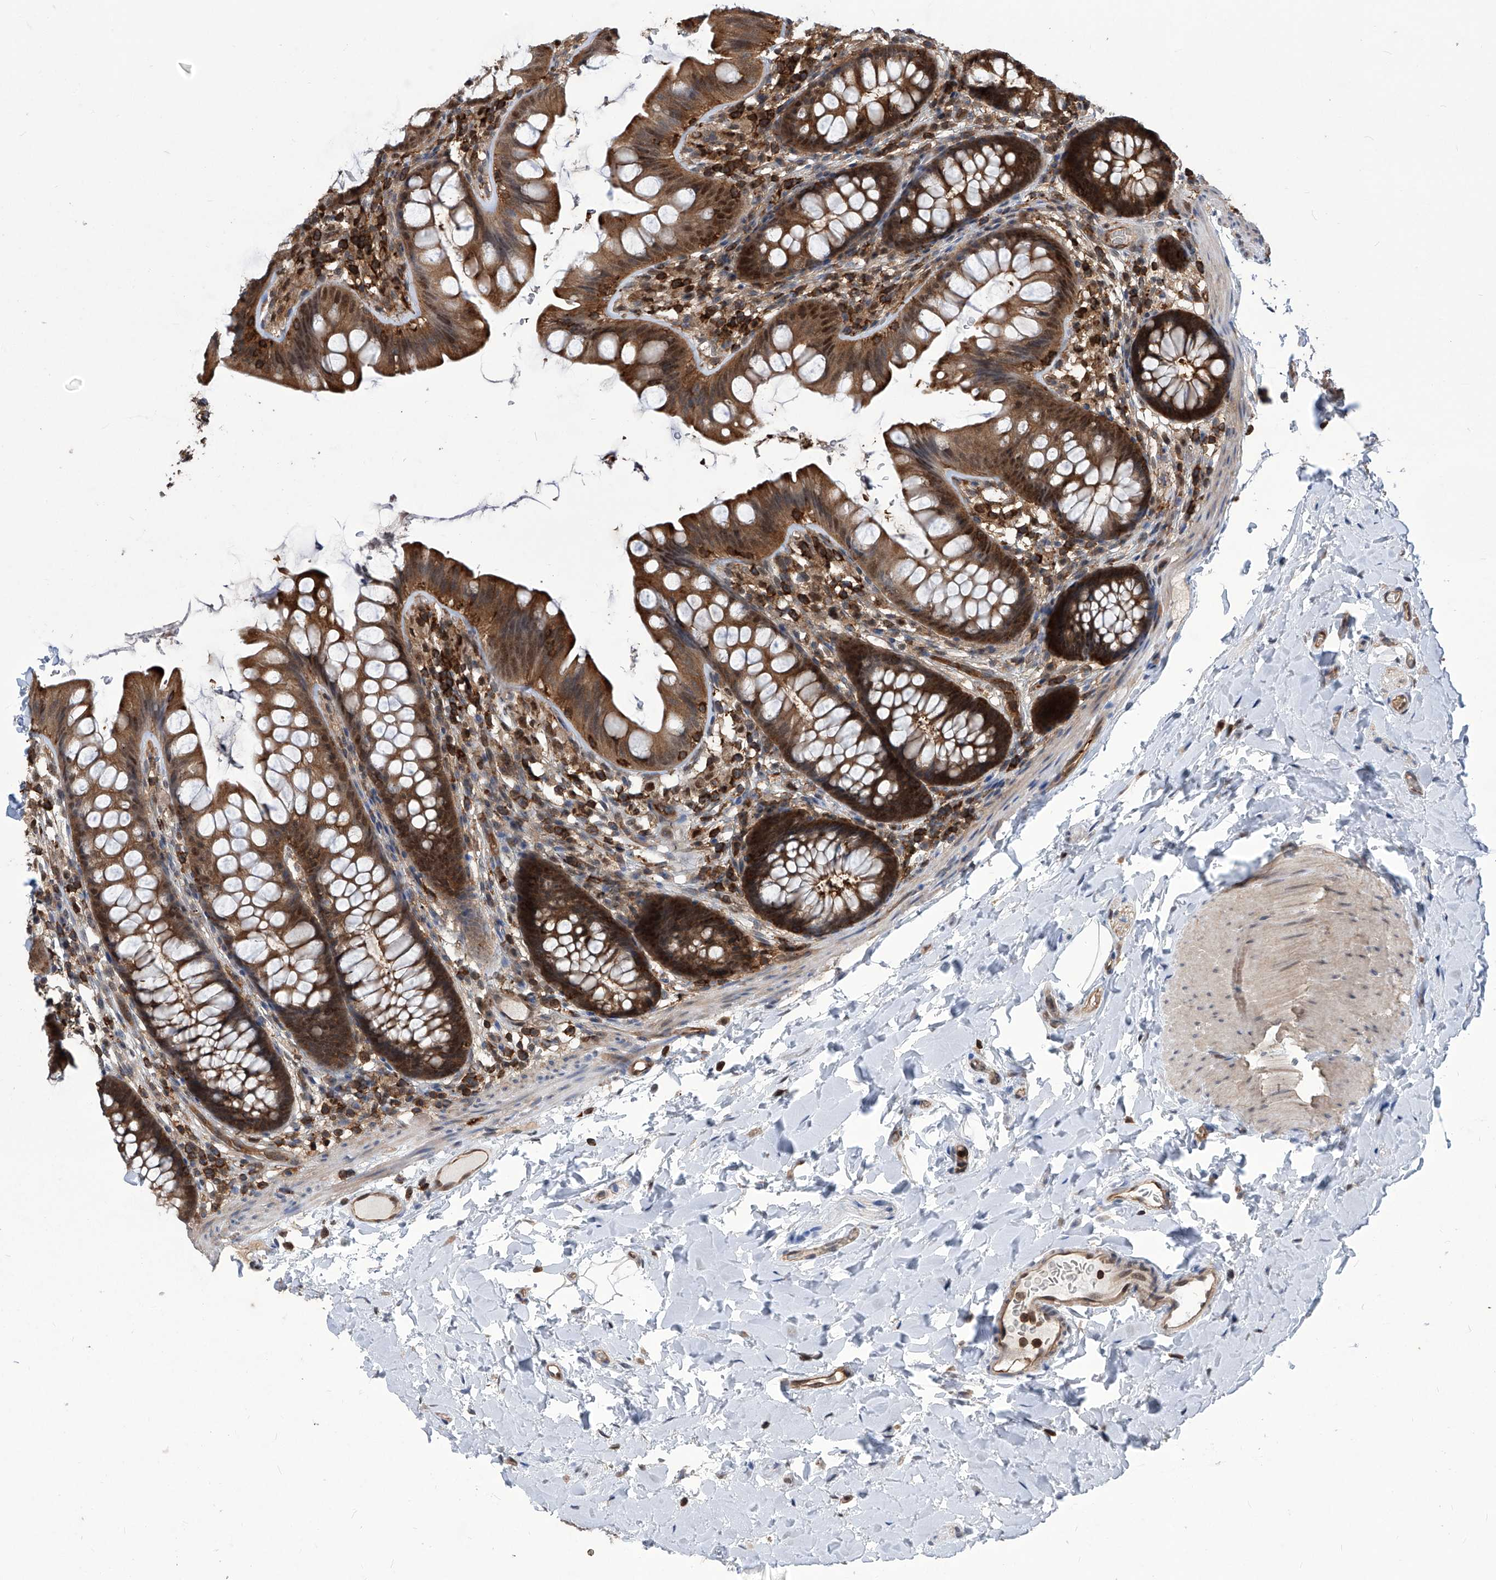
{"staining": {"intensity": "moderate", "quantity": ">75%", "location": "cytoplasmic/membranous"}, "tissue": "colon", "cell_type": "Endothelial cells", "image_type": "normal", "snomed": [{"axis": "morphology", "description": "Normal tissue, NOS"}, {"axis": "topography", "description": "Colon"}], "caption": "Moderate cytoplasmic/membranous protein positivity is identified in about >75% of endothelial cells in colon. The staining was performed using DAB (3,3'-diaminobenzidine) to visualize the protein expression in brown, while the nuclei were stained in blue with hematoxylin (Magnification: 20x).", "gene": "PSMB1", "patient": {"sex": "female", "age": 62}}